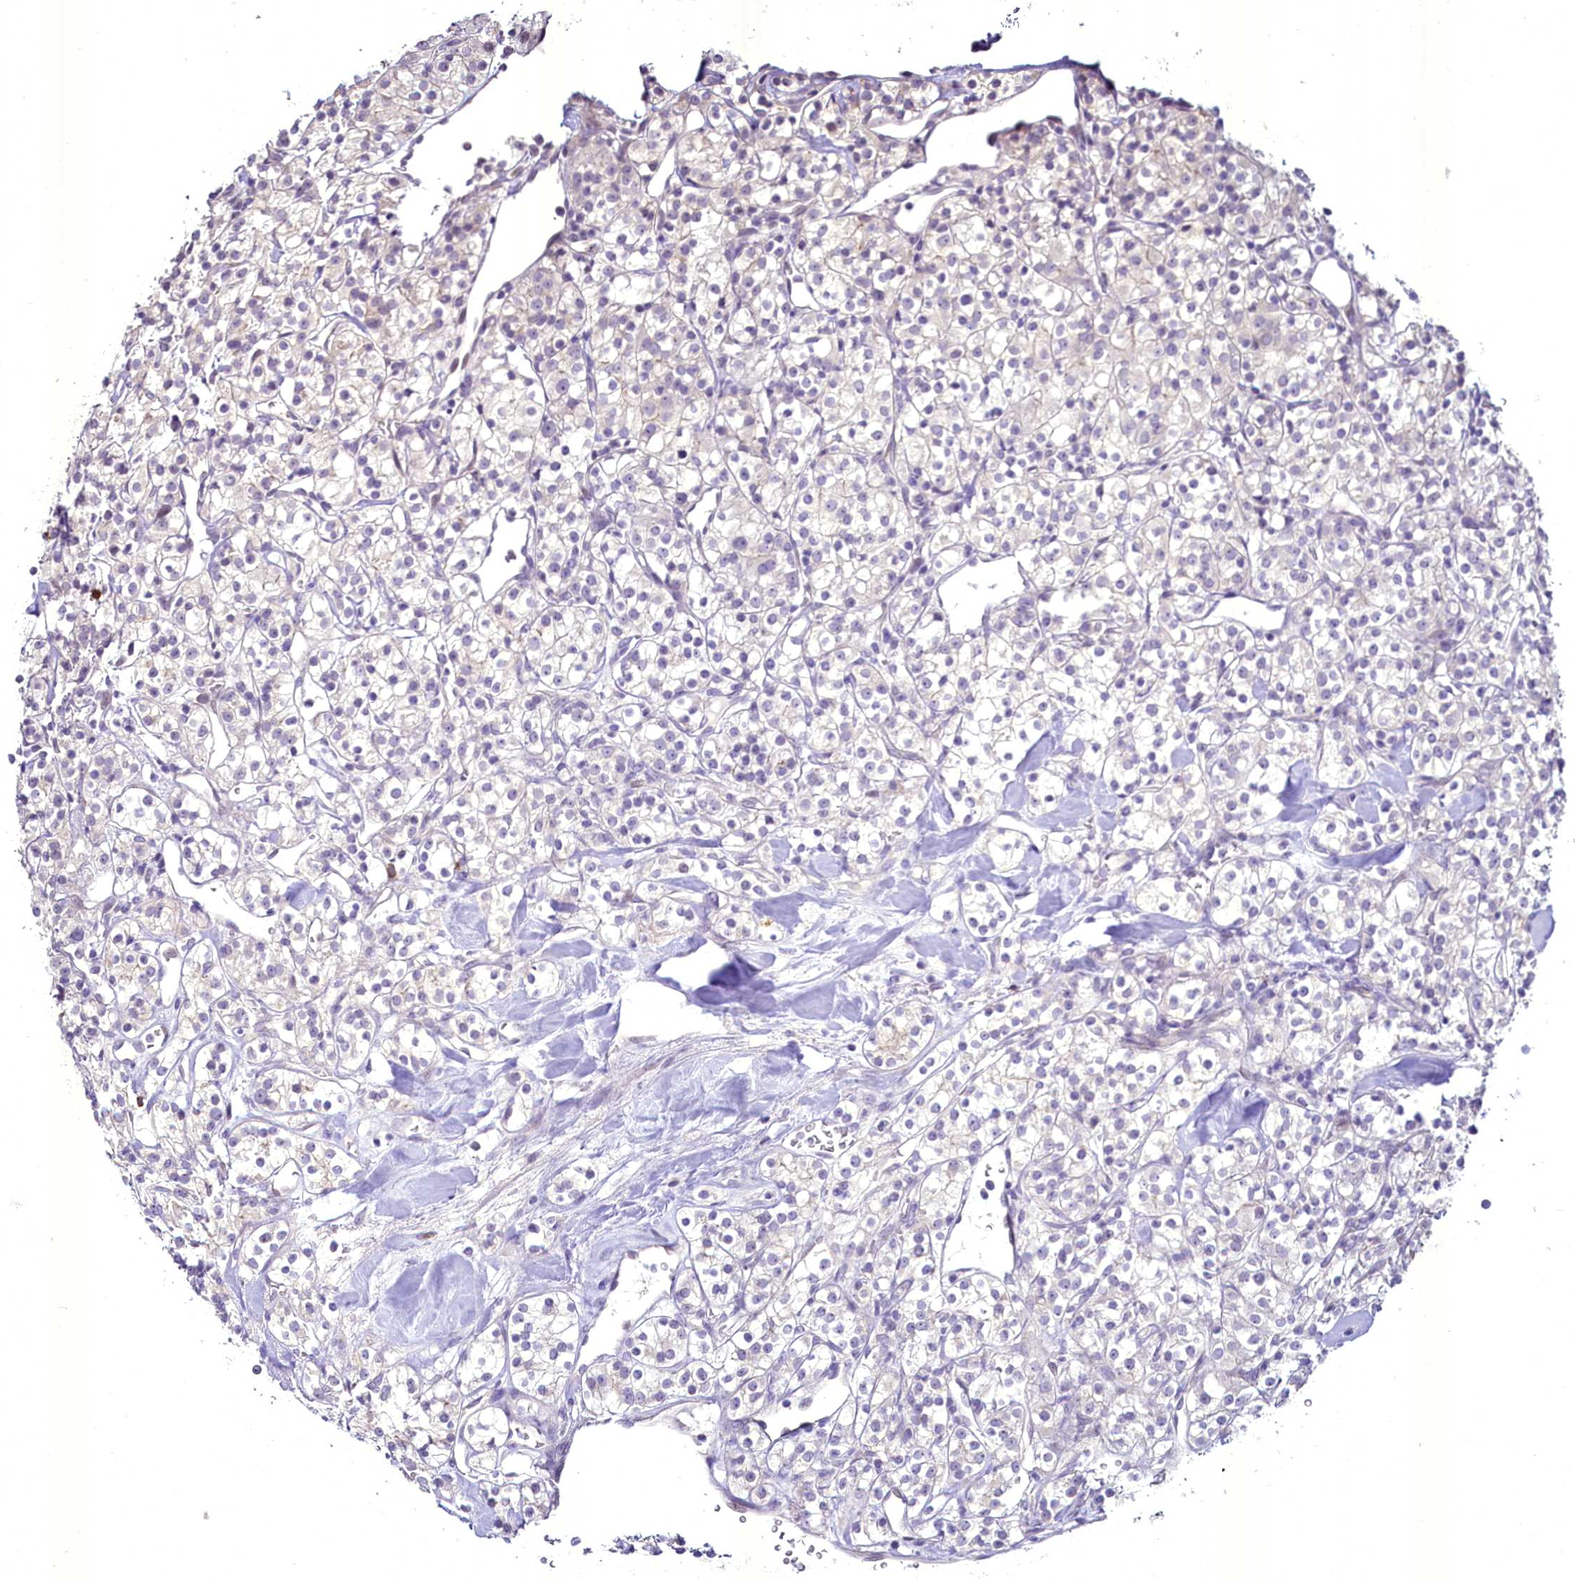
{"staining": {"intensity": "negative", "quantity": "none", "location": "none"}, "tissue": "renal cancer", "cell_type": "Tumor cells", "image_type": "cancer", "snomed": [{"axis": "morphology", "description": "Adenocarcinoma, NOS"}, {"axis": "topography", "description": "Kidney"}], "caption": "The histopathology image displays no significant staining in tumor cells of adenocarcinoma (renal). Nuclei are stained in blue.", "gene": "BANK1", "patient": {"sex": "male", "age": 77}}